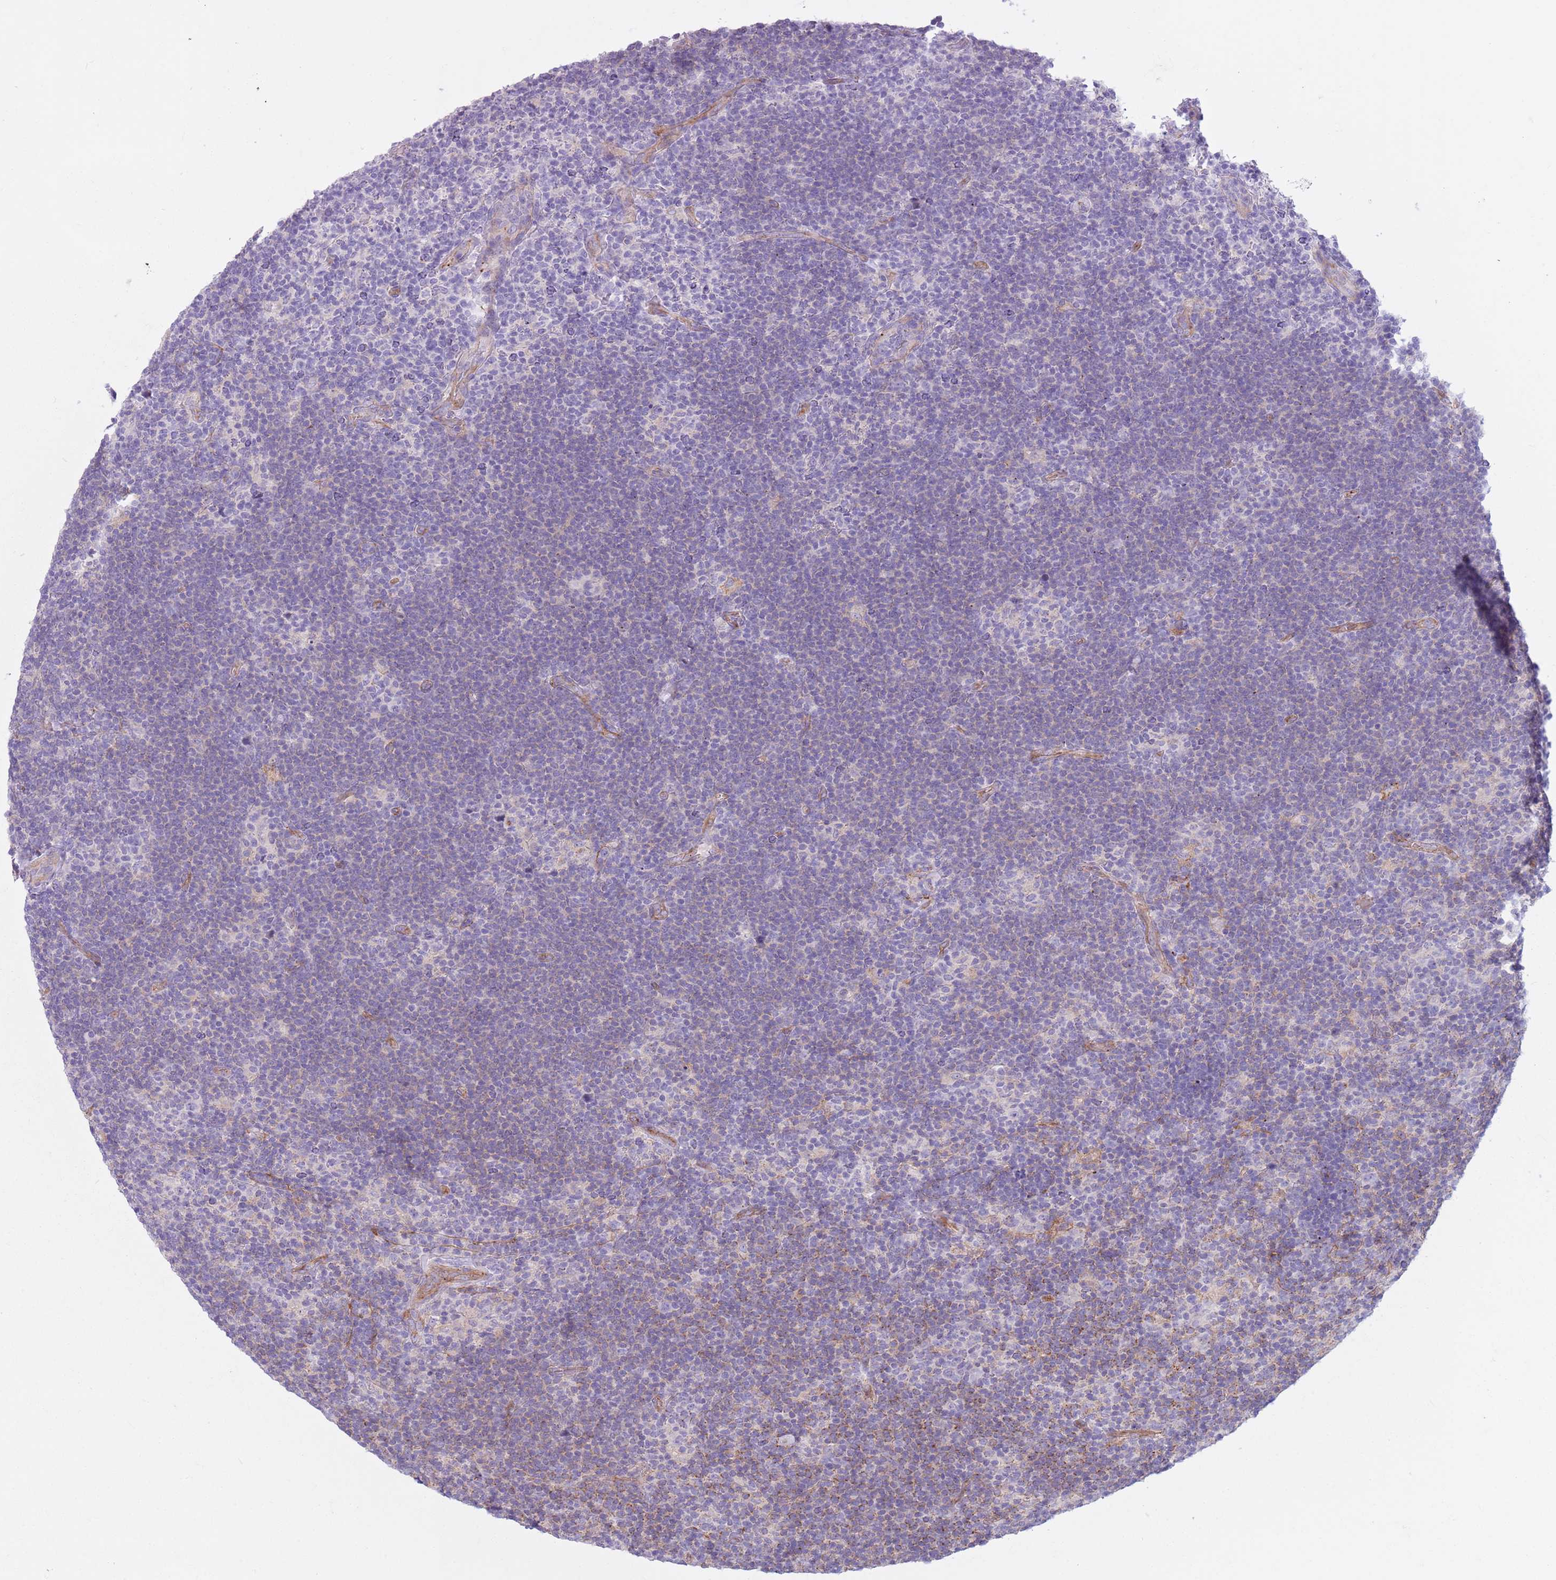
{"staining": {"intensity": "negative", "quantity": "none", "location": "none"}, "tissue": "lymphoma", "cell_type": "Tumor cells", "image_type": "cancer", "snomed": [{"axis": "morphology", "description": "Hodgkin's disease, NOS"}, {"axis": "topography", "description": "Lymph node"}], "caption": "Lymphoma was stained to show a protein in brown. There is no significant staining in tumor cells. Nuclei are stained in blue.", "gene": "SNX6", "patient": {"sex": "female", "age": 57}}